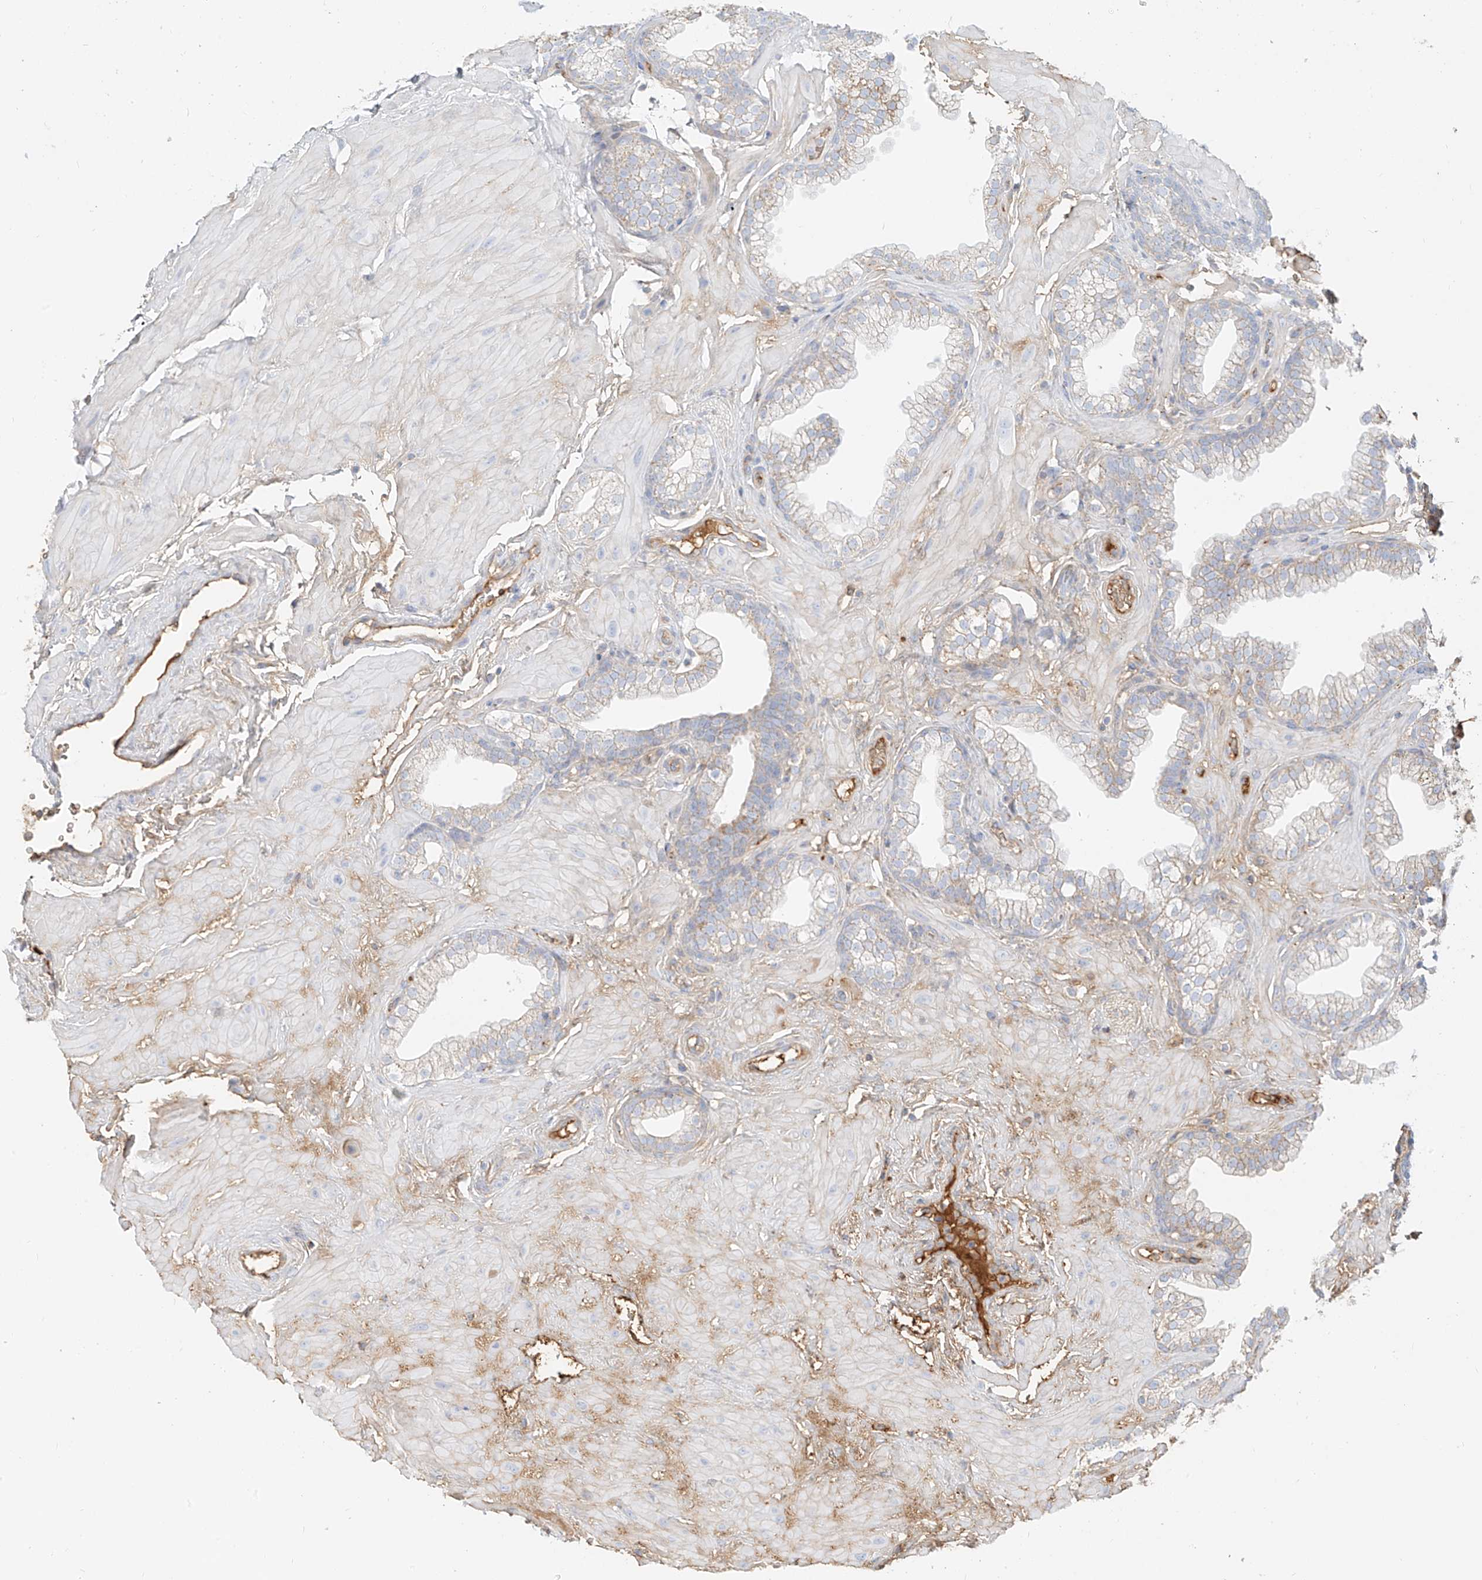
{"staining": {"intensity": "moderate", "quantity": "<25%", "location": "cytoplasmic/membranous"}, "tissue": "prostate", "cell_type": "Glandular cells", "image_type": "normal", "snomed": [{"axis": "morphology", "description": "Normal tissue, NOS"}, {"axis": "morphology", "description": "Urothelial carcinoma, Low grade"}, {"axis": "topography", "description": "Urinary bladder"}, {"axis": "topography", "description": "Prostate"}], "caption": "The photomicrograph shows immunohistochemical staining of benign prostate. There is moderate cytoplasmic/membranous positivity is identified in approximately <25% of glandular cells. Immunohistochemistry stains the protein in brown and the nuclei are stained blue.", "gene": "OCSTAMP", "patient": {"sex": "male", "age": 60}}